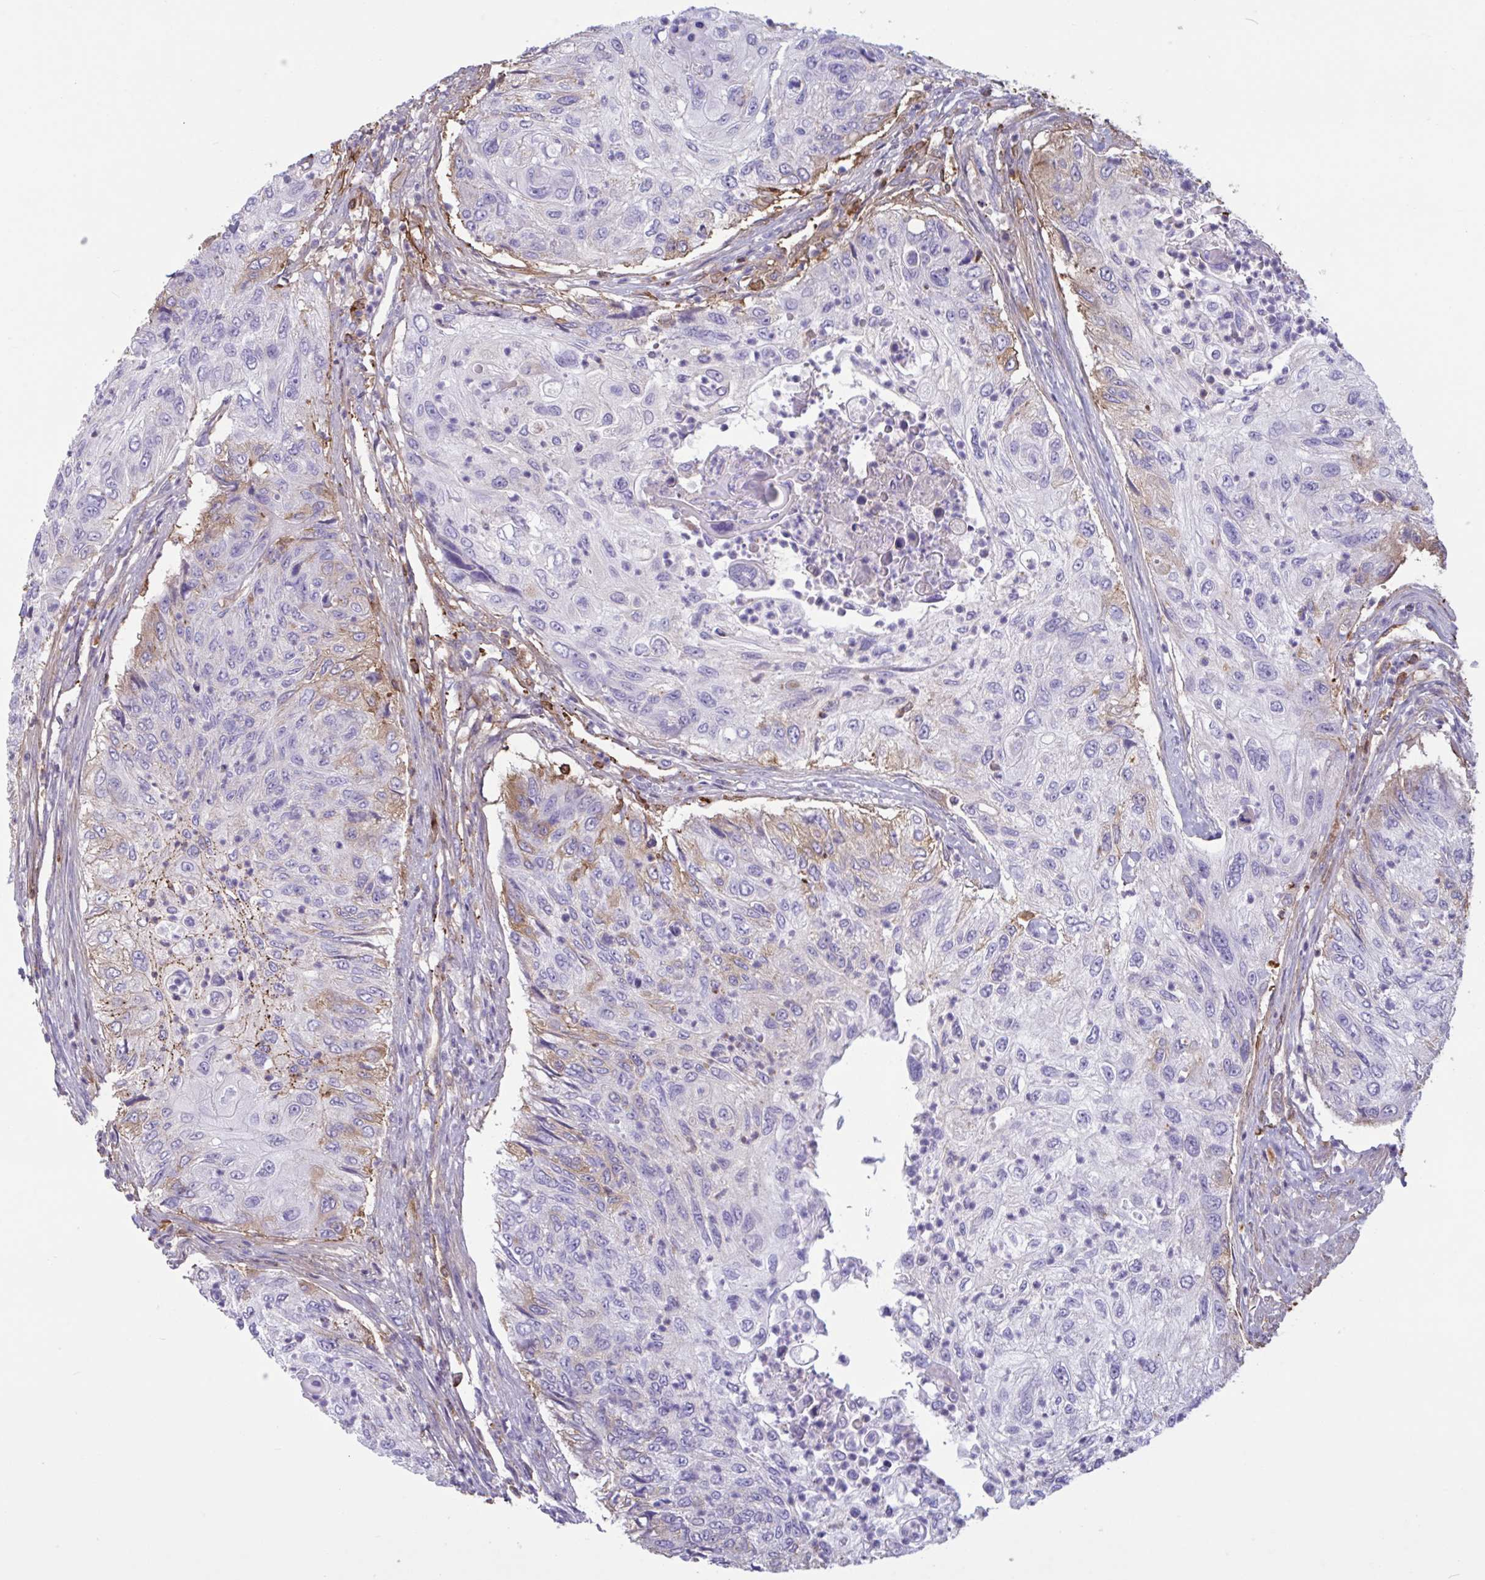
{"staining": {"intensity": "negative", "quantity": "none", "location": "none"}, "tissue": "urothelial cancer", "cell_type": "Tumor cells", "image_type": "cancer", "snomed": [{"axis": "morphology", "description": "Urothelial carcinoma, High grade"}, {"axis": "topography", "description": "Urinary bladder"}], "caption": "There is no significant positivity in tumor cells of high-grade urothelial carcinoma.", "gene": "IL1R1", "patient": {"sex": "female", "age": 60}}